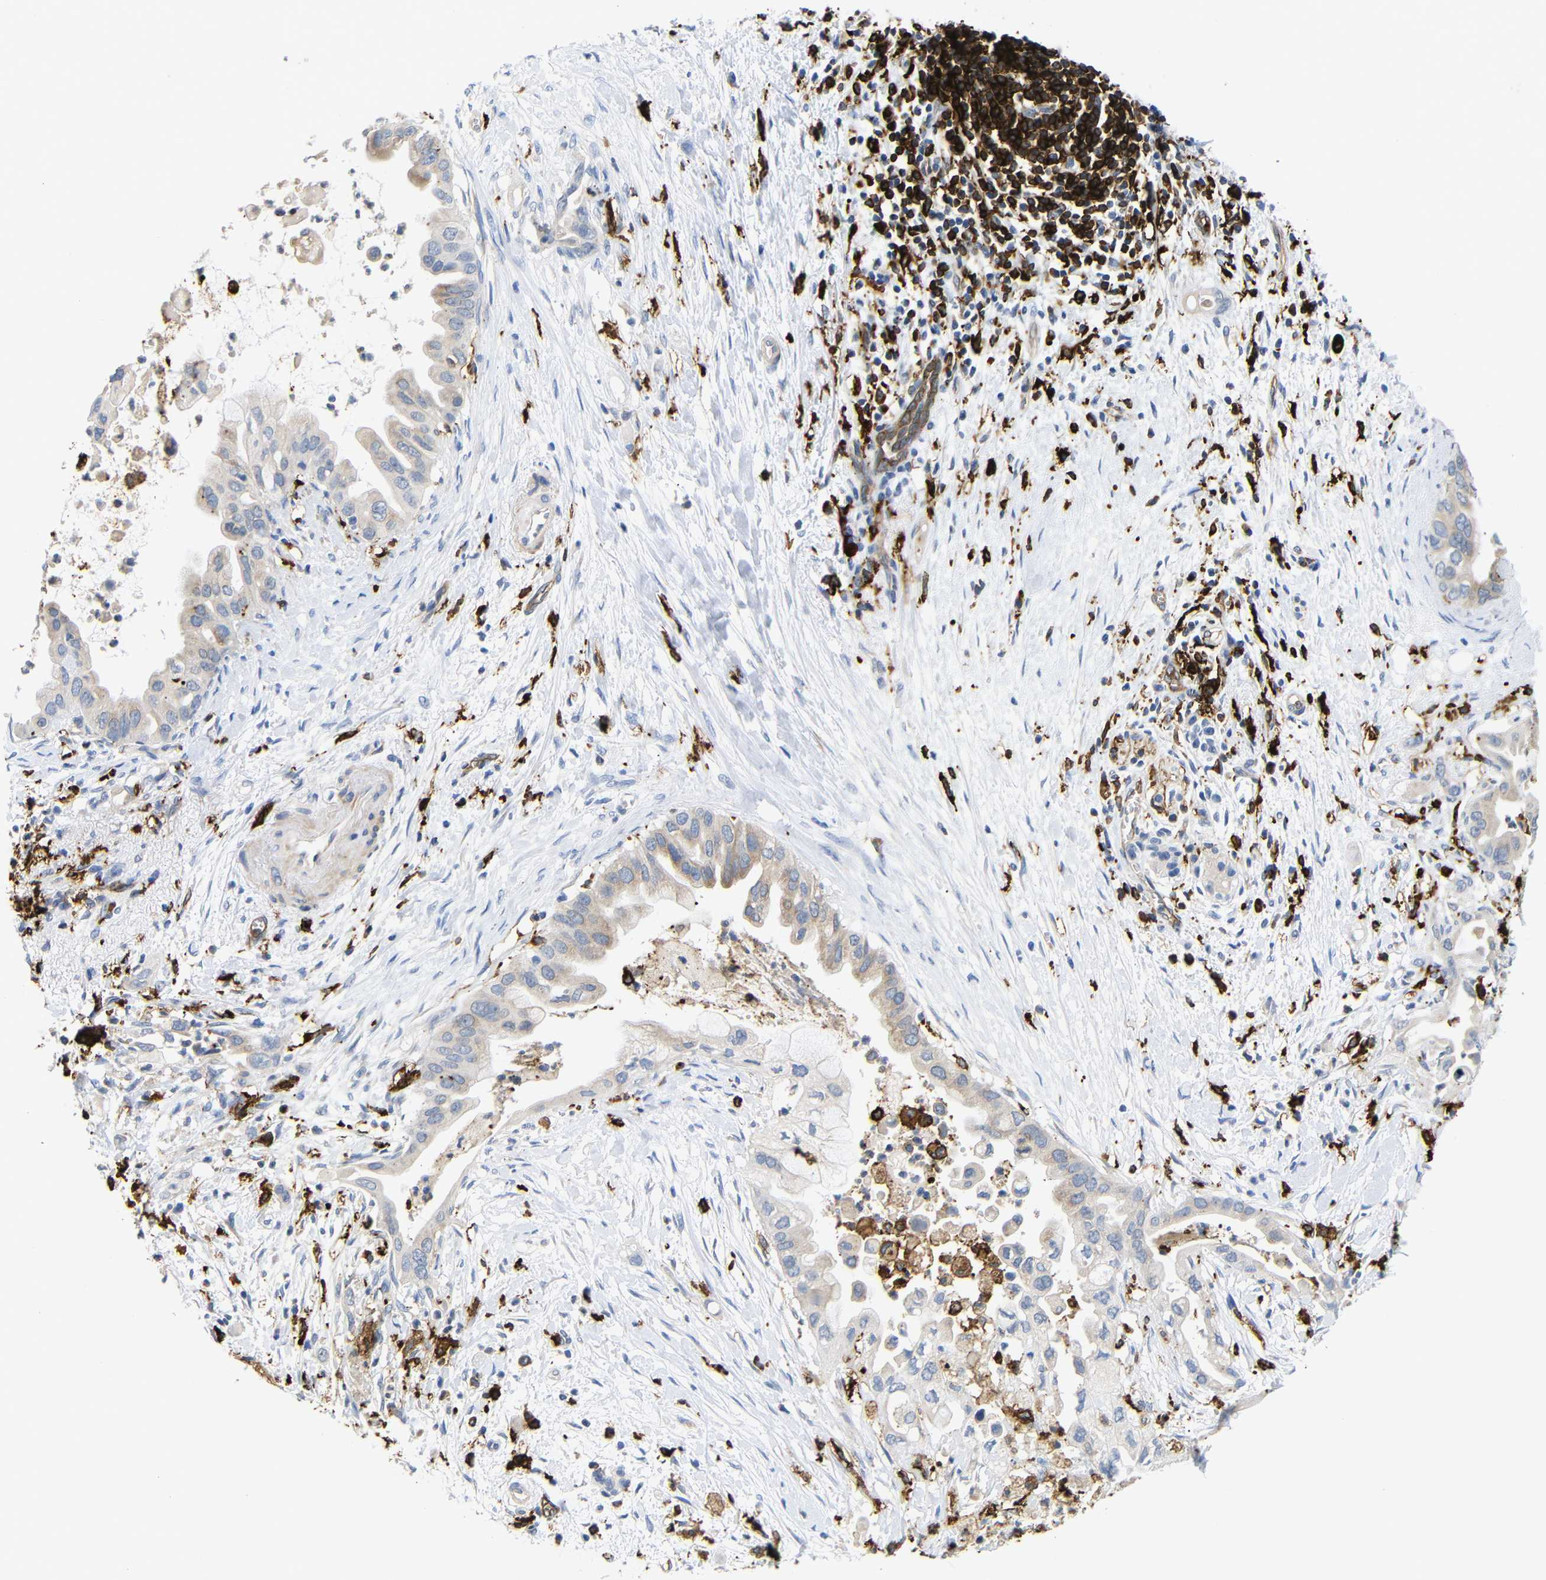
{"staining": {"intensity": "weak", "quantity": ">75%", "location": "cytoplasmic/membranous"}, "tissue": "pancreatic cancer", "cell_type": "Tumor cells", "image_type": "cancer", "snomed": [{"axis": "morphology", "description": "Adenocarcinoma, NOS"}, {"axis": "topography", "description": "Pancreas"}], "caption": "Tumor cells reveal low levels of weak cytoplasmic/membranous expression in about >75% of cells in human pancreatic cancer.", "gene": "HLA-DQB1", "patient": {"sex": "male", "age": 55}}